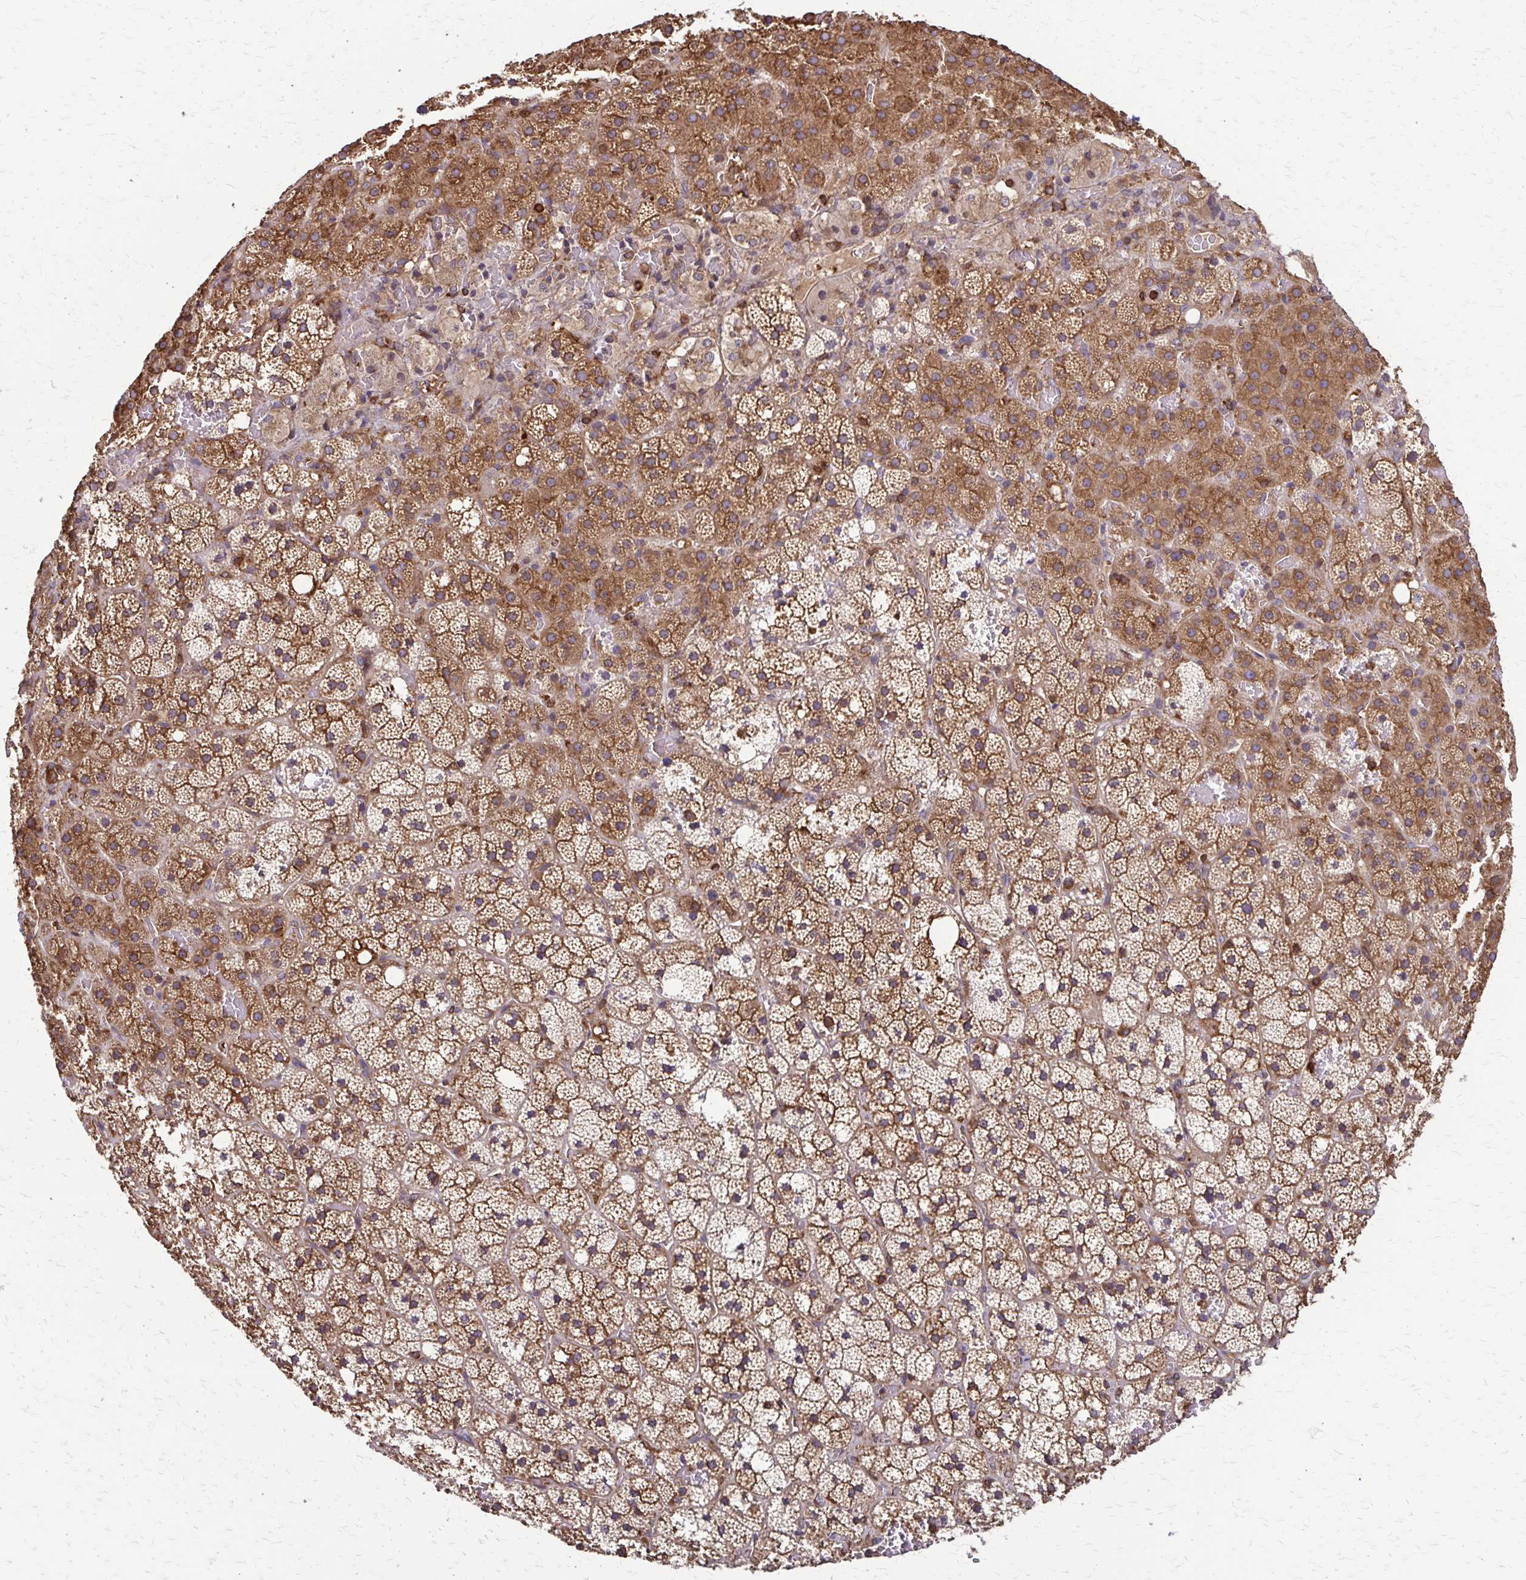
{"staining": {"intensity": "moderate", "quantity": ">75%", "location": "cytoplasmic/membranous"}, "tissue": "adrenal gland", "cell_type": "Glandular cells", "image_type": "normal", "snomed": [{"axis": "morphology", "description": "Normal tissue, NOS"}, {"axis": "topography", "description": "Adrenal gland"}], "caption": "Immunohistochemical staining of benign human adrenal gland demonstrates moderate cytoplasmic/membranous protein expression in approximately >75% of glandular cells. Nuclei are stained in blue.", "gene": "EEF2", "patient": {"sex": "male", "age": 53}}